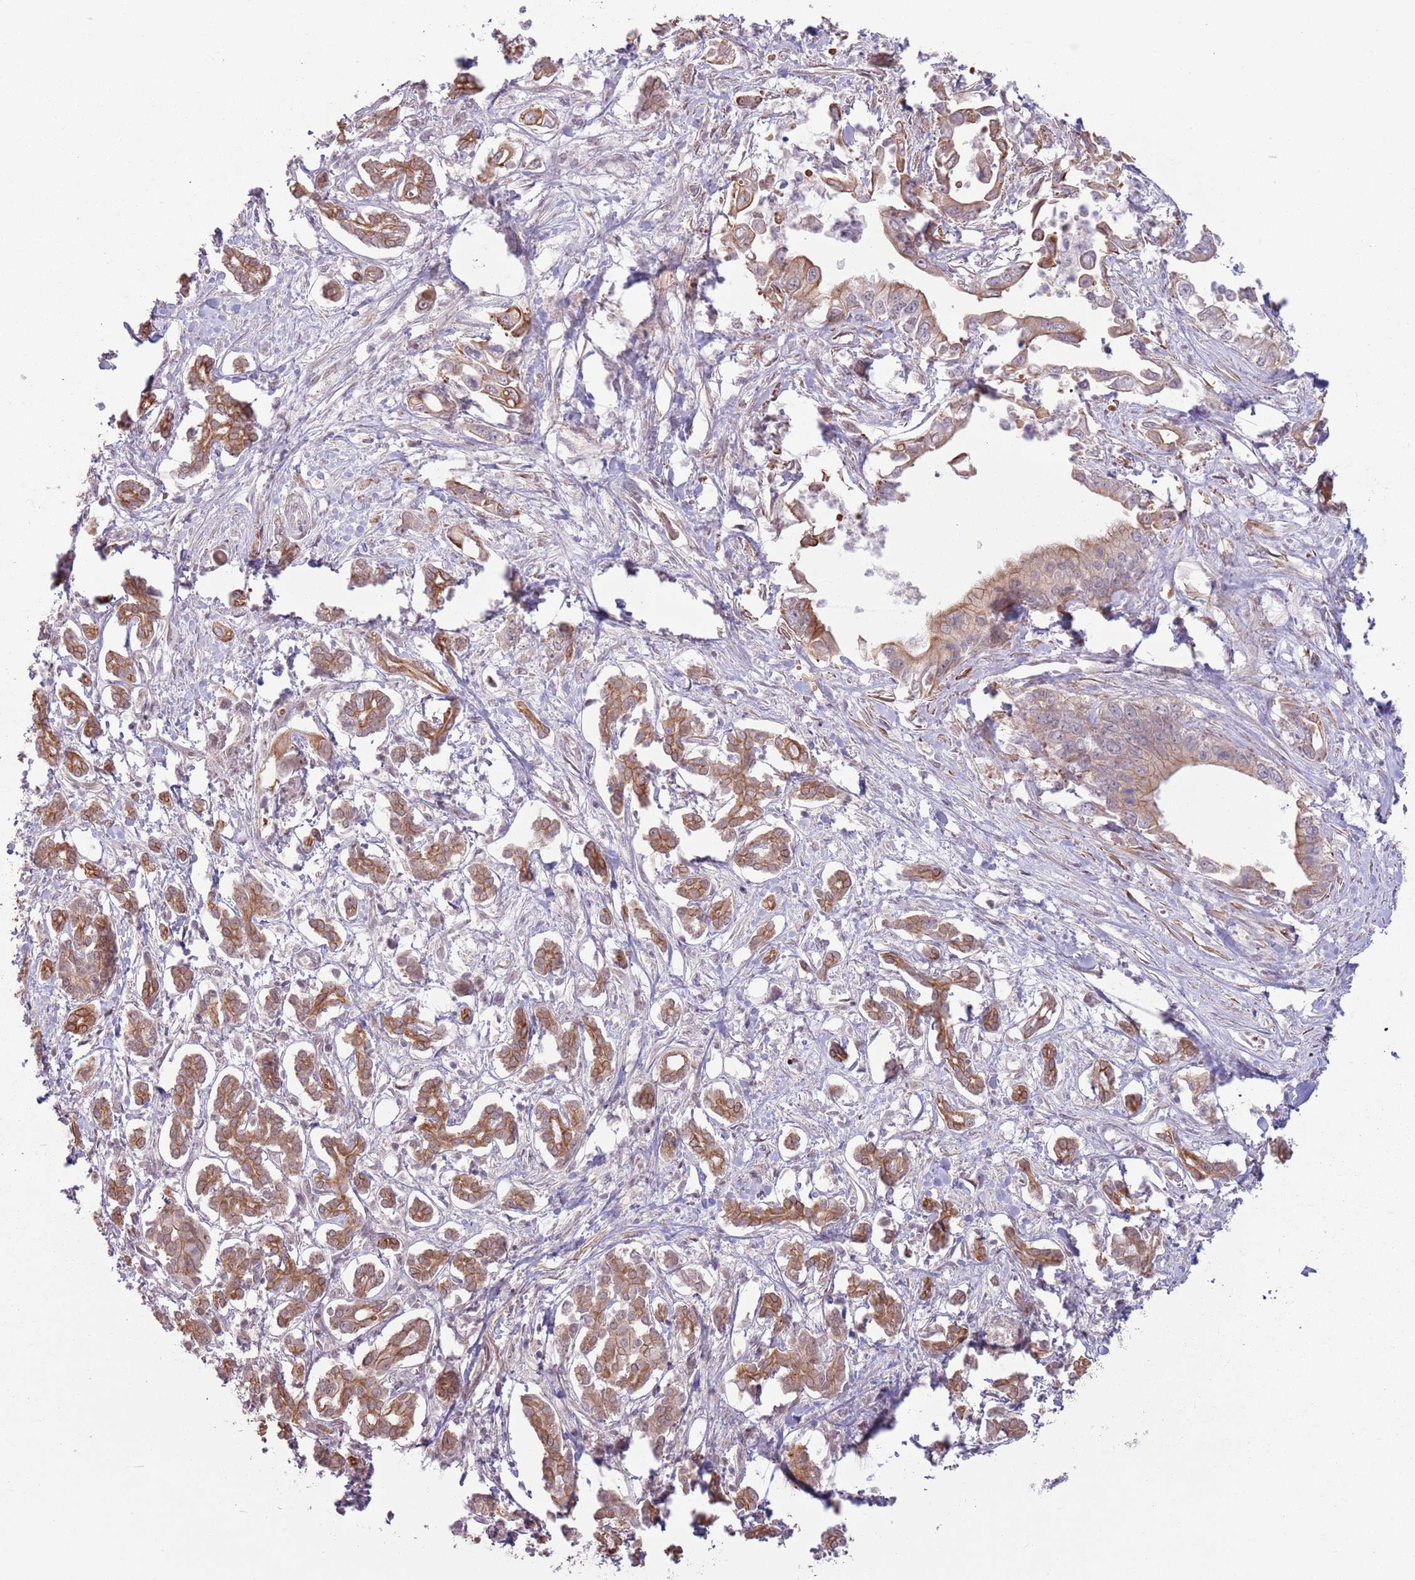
{"staining": {"intensity": "moderate", "quantity": ">75%", "location": "cytoplasmic/membranous"}, "tissue": "pancreatic cancer", "cell_type": "Tumor cells", "image_type": "cancer", "snomed": [{"axis": "morphology", "description": "Adenocarcinoma, NOS"}, {"axis": "topography", "description": "Pancreas"}], "caption": "A photomicrograph of human adenocarcinoma (pancreatic) stained for a protein reveals moderate cytoplasmic/membranous brown staining in tumor cells. (Stains: DAB (3,3'-diaminobenzidine) in brown, nuclei in blue, Microscopy: brightfield microscopy at high magnification).", "gene": "CCDC154", "patient": {"sex": "male", "age": 61}}